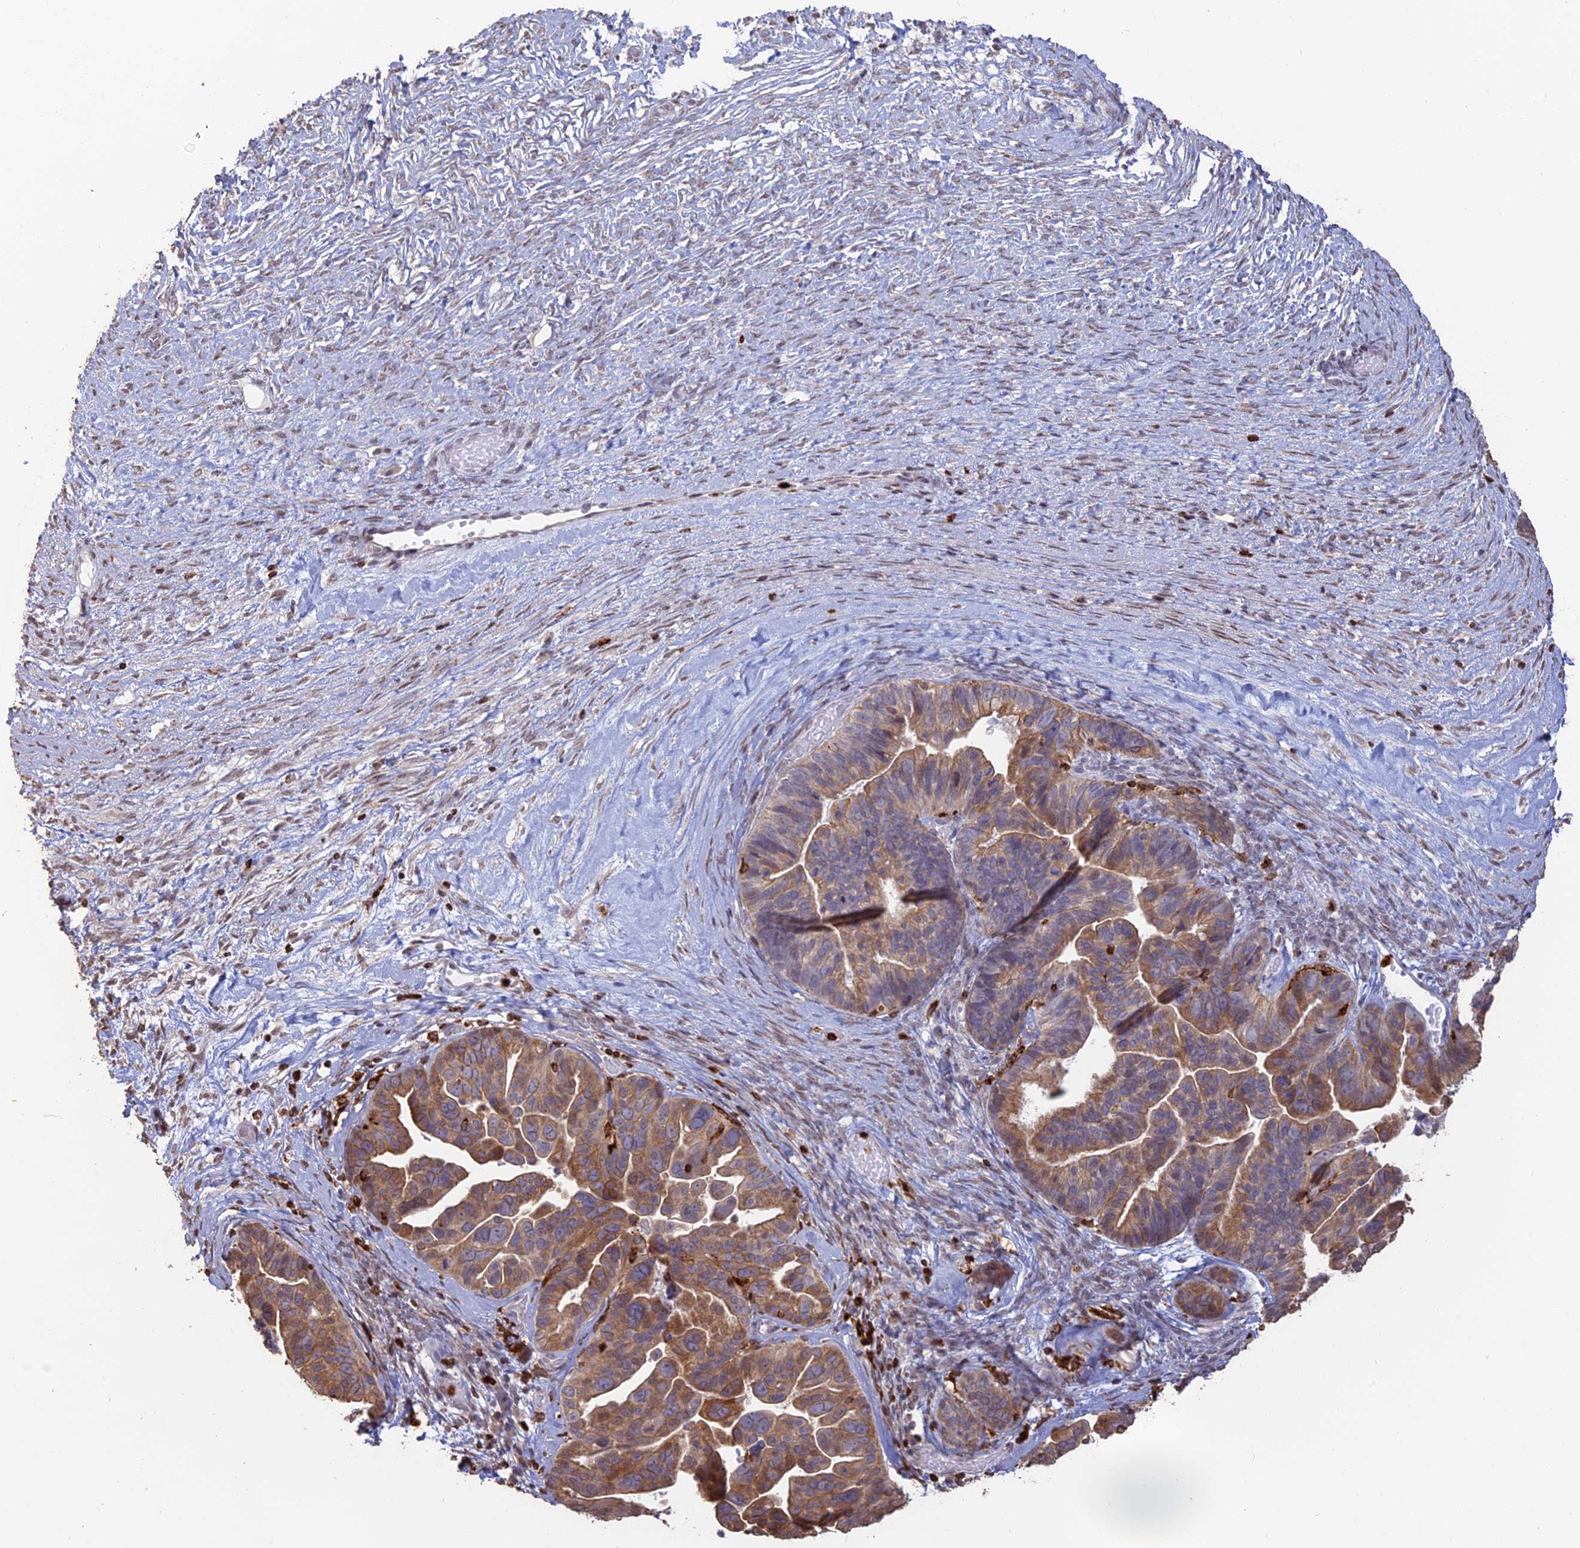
{"staining": {"intensity": "moderate", "quantity": ">75%", "location": "cytoplasmic/membranous"}, "tissue": "ovarian cancer", "cell_type": "Tumor cells", "image_type": "cancer", "snomed": [{"axis": "morphology", "description": "Cystadenocarcinoma, serous, NOS"}, {"axis": "topography", "description": "Ovary"}], "caption": "Tumor cells display moderate cytoplasmic/membranous expression in about >75% of cells in serous cystadenocarcinoma (ovarian). (Brightfield microscopy of DAB IHC at high magnification).", "gene": "APOBR", "patient": {"sex": "female", "age": 56}}